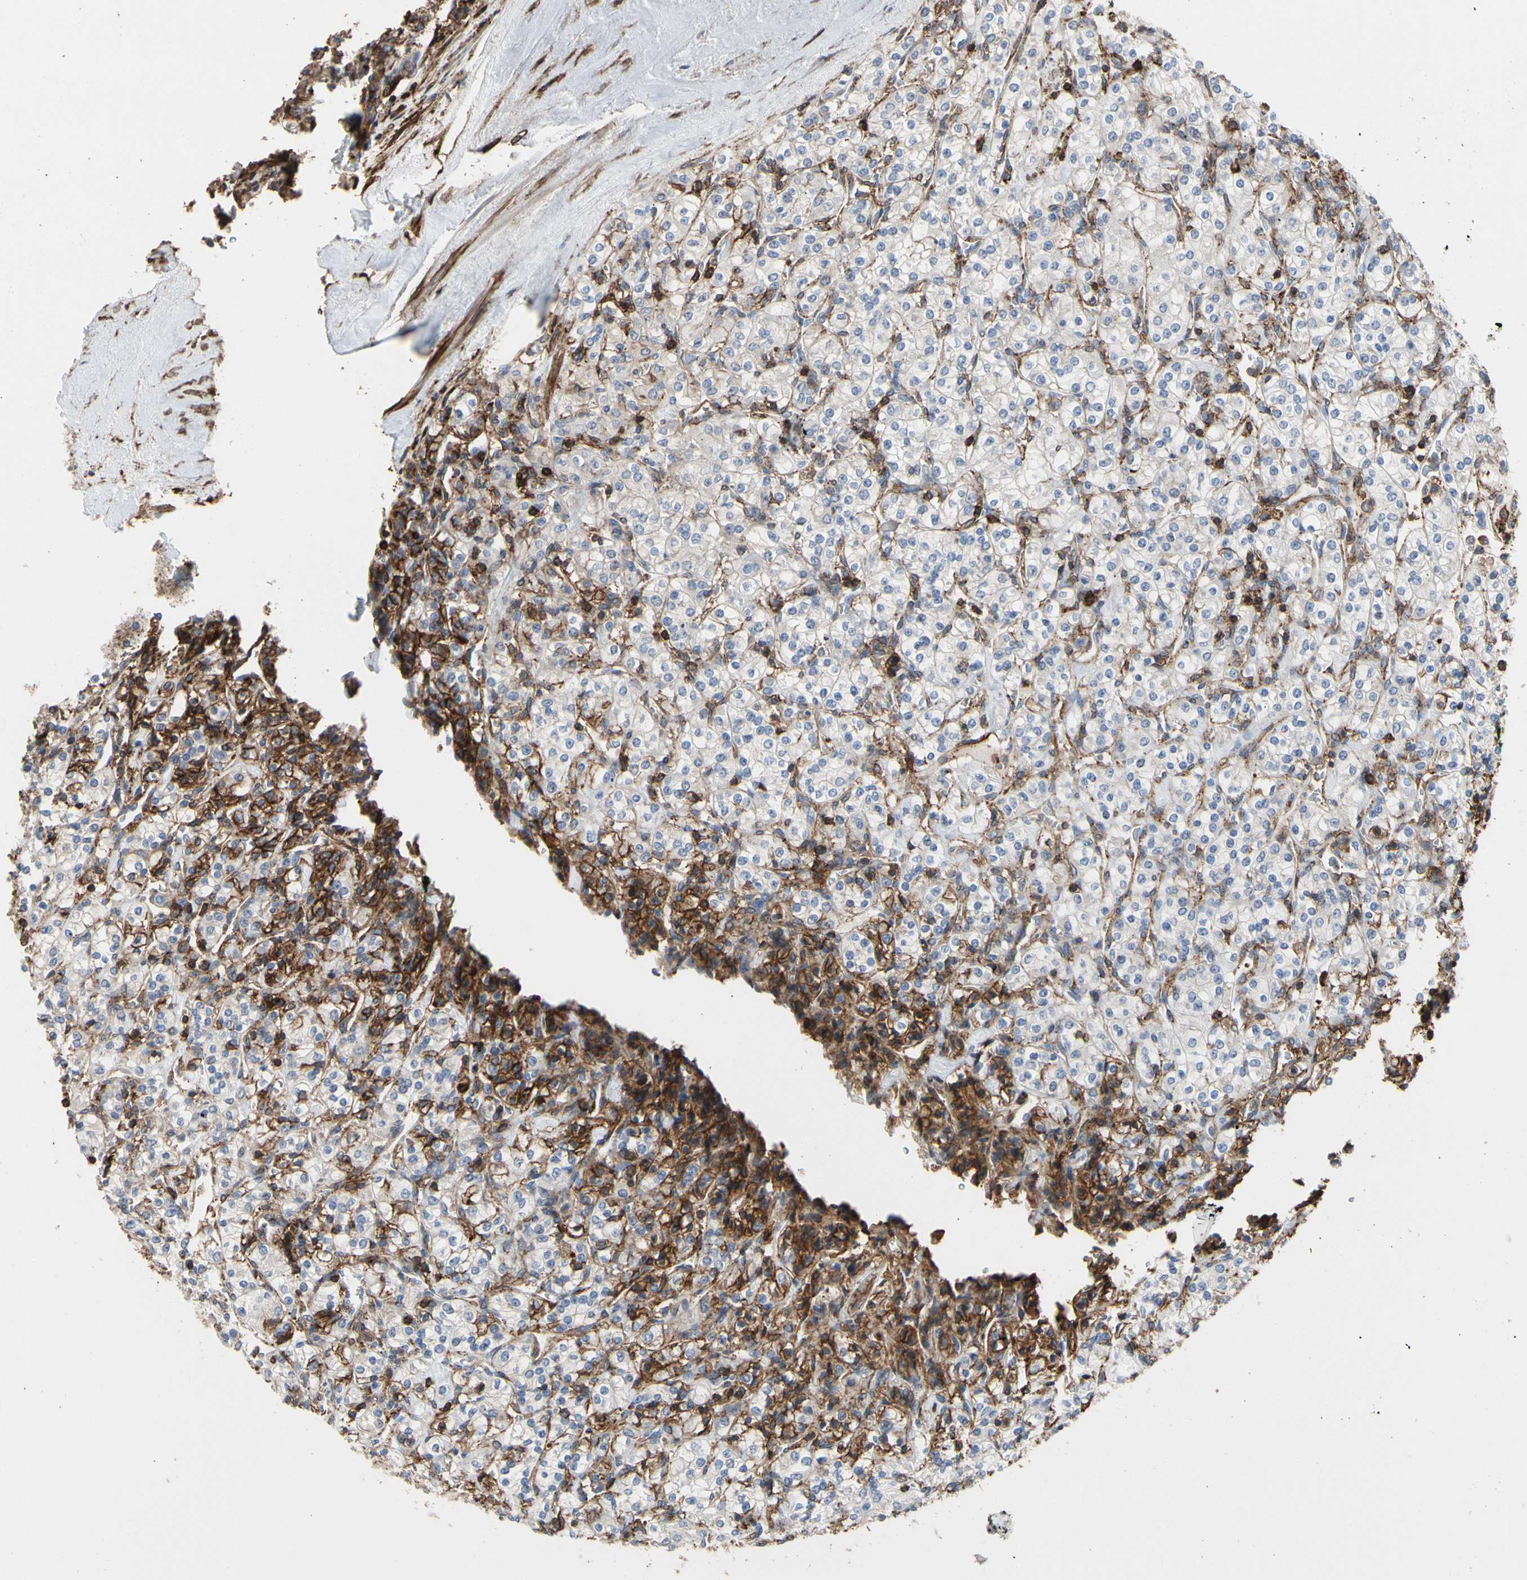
{"staining": {"intensity": "negative", "quantity": "none", "location": "none"}, "tissue": "renal cancer", "cell_type": "Tumor cells", "image_type": "cancer", "snomed": [{"axis": "morphology", "description": "Adenocarcinoma, NOS"}, {"axis": "topography", "description": "Kidney"}], "caption": "This is an IHC image of human renal adenocarcinoma. There is no staining in tumor cells.", "gene": "ANXA6", "patient": {"sex": "male", "age": 77}}